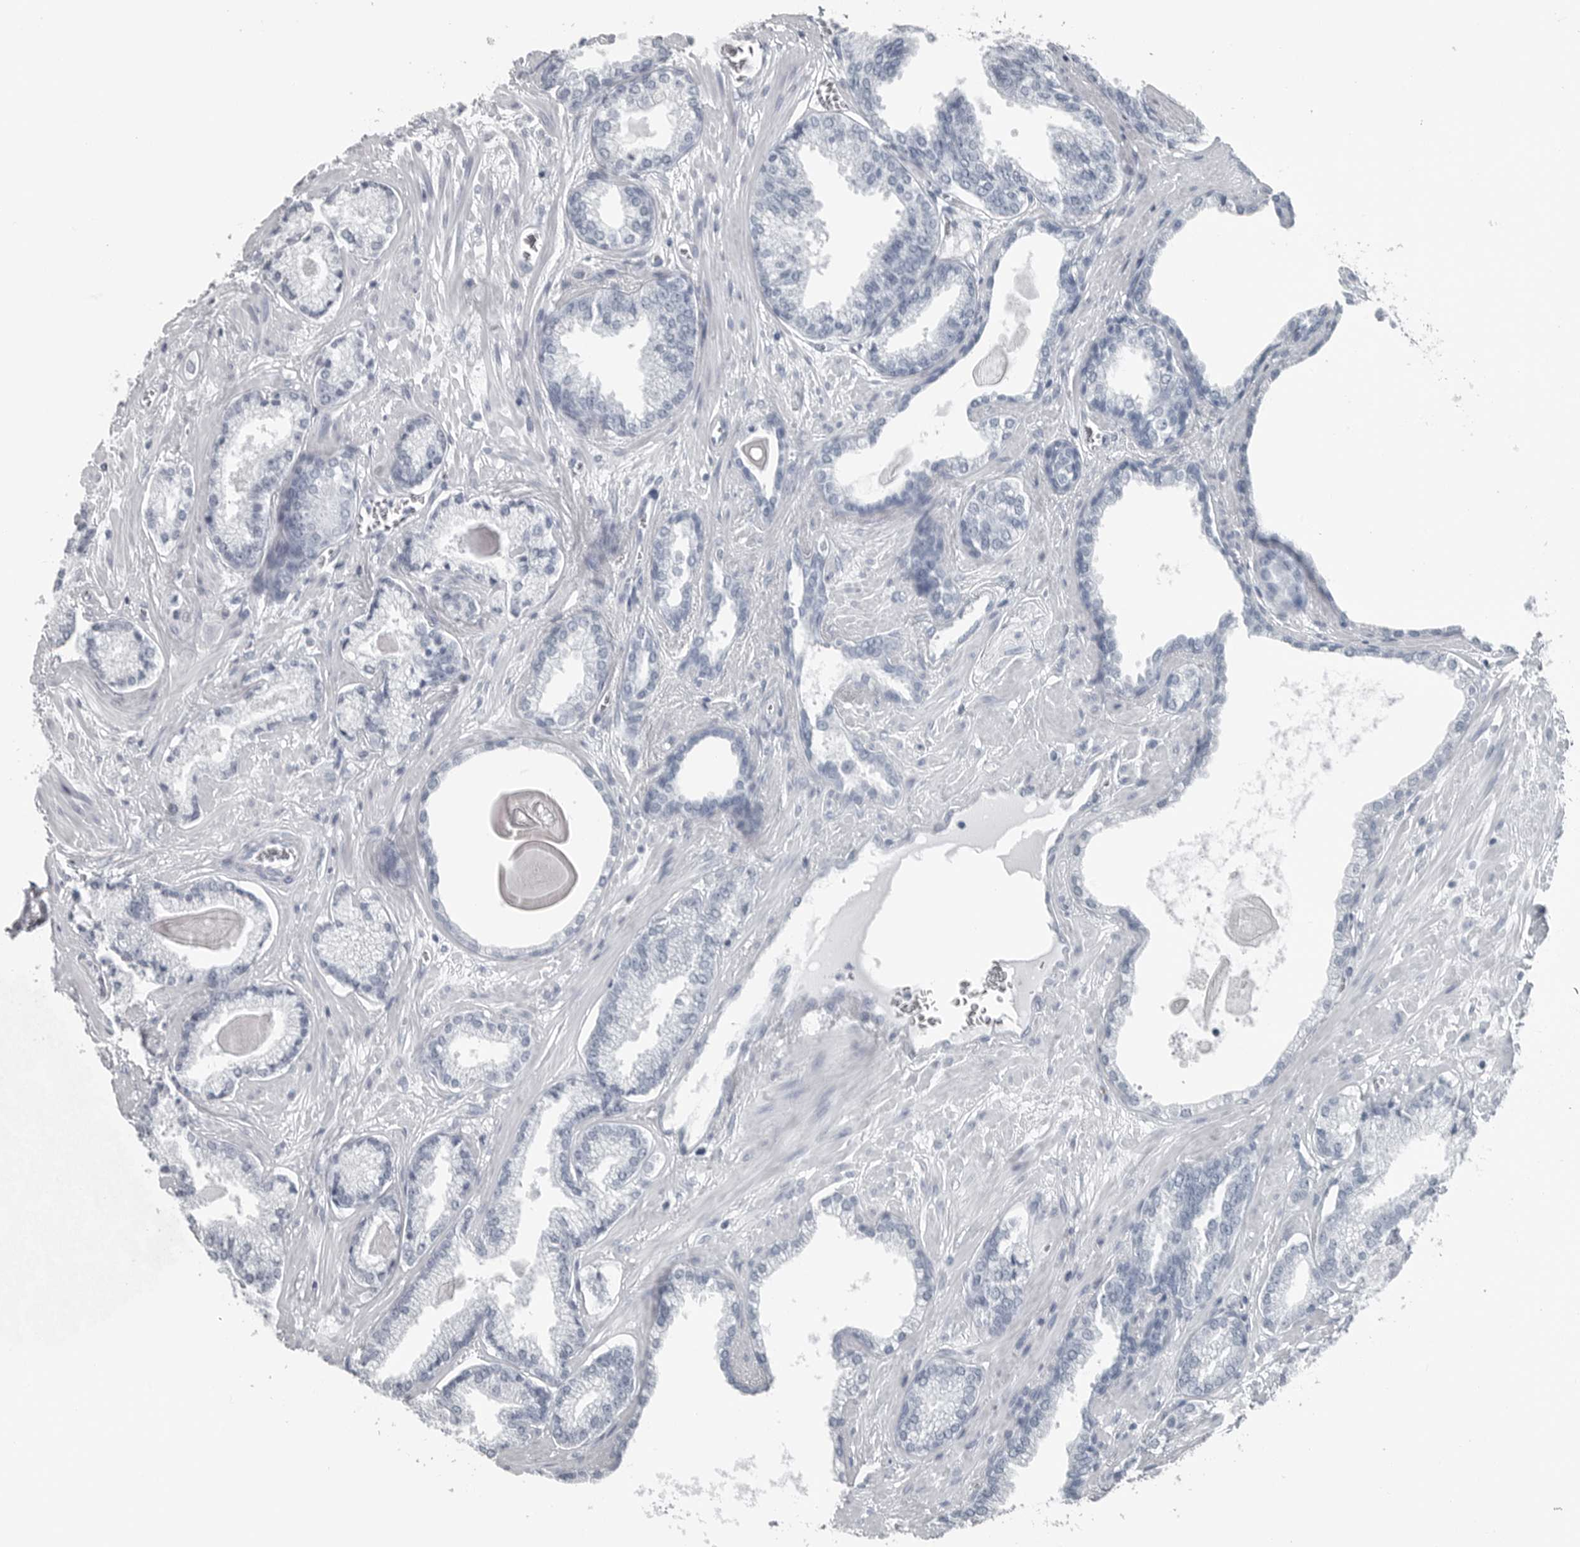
{"staining": {"intensity": "negative", "quantity": "none", "location": "none"}, "tissue": "prostate cancer", "cell_type": "Tumor cells", "image_type": "cancer", "snomed": [{"axis": "morphology", "description": "Adenocarcinoma, Low grade"}, {"axis": "topography", "description": "Prostate"}], "caption": "This micrograph is of prostate cancer (low-grade adenocarcinoma) stained with IHC to label a protein in brown with the nuclei are counter-stained blue. There is no positivity in tumor cells.", "gene": "SPINK1", "patient": {"sex": "male", "age": 70}}